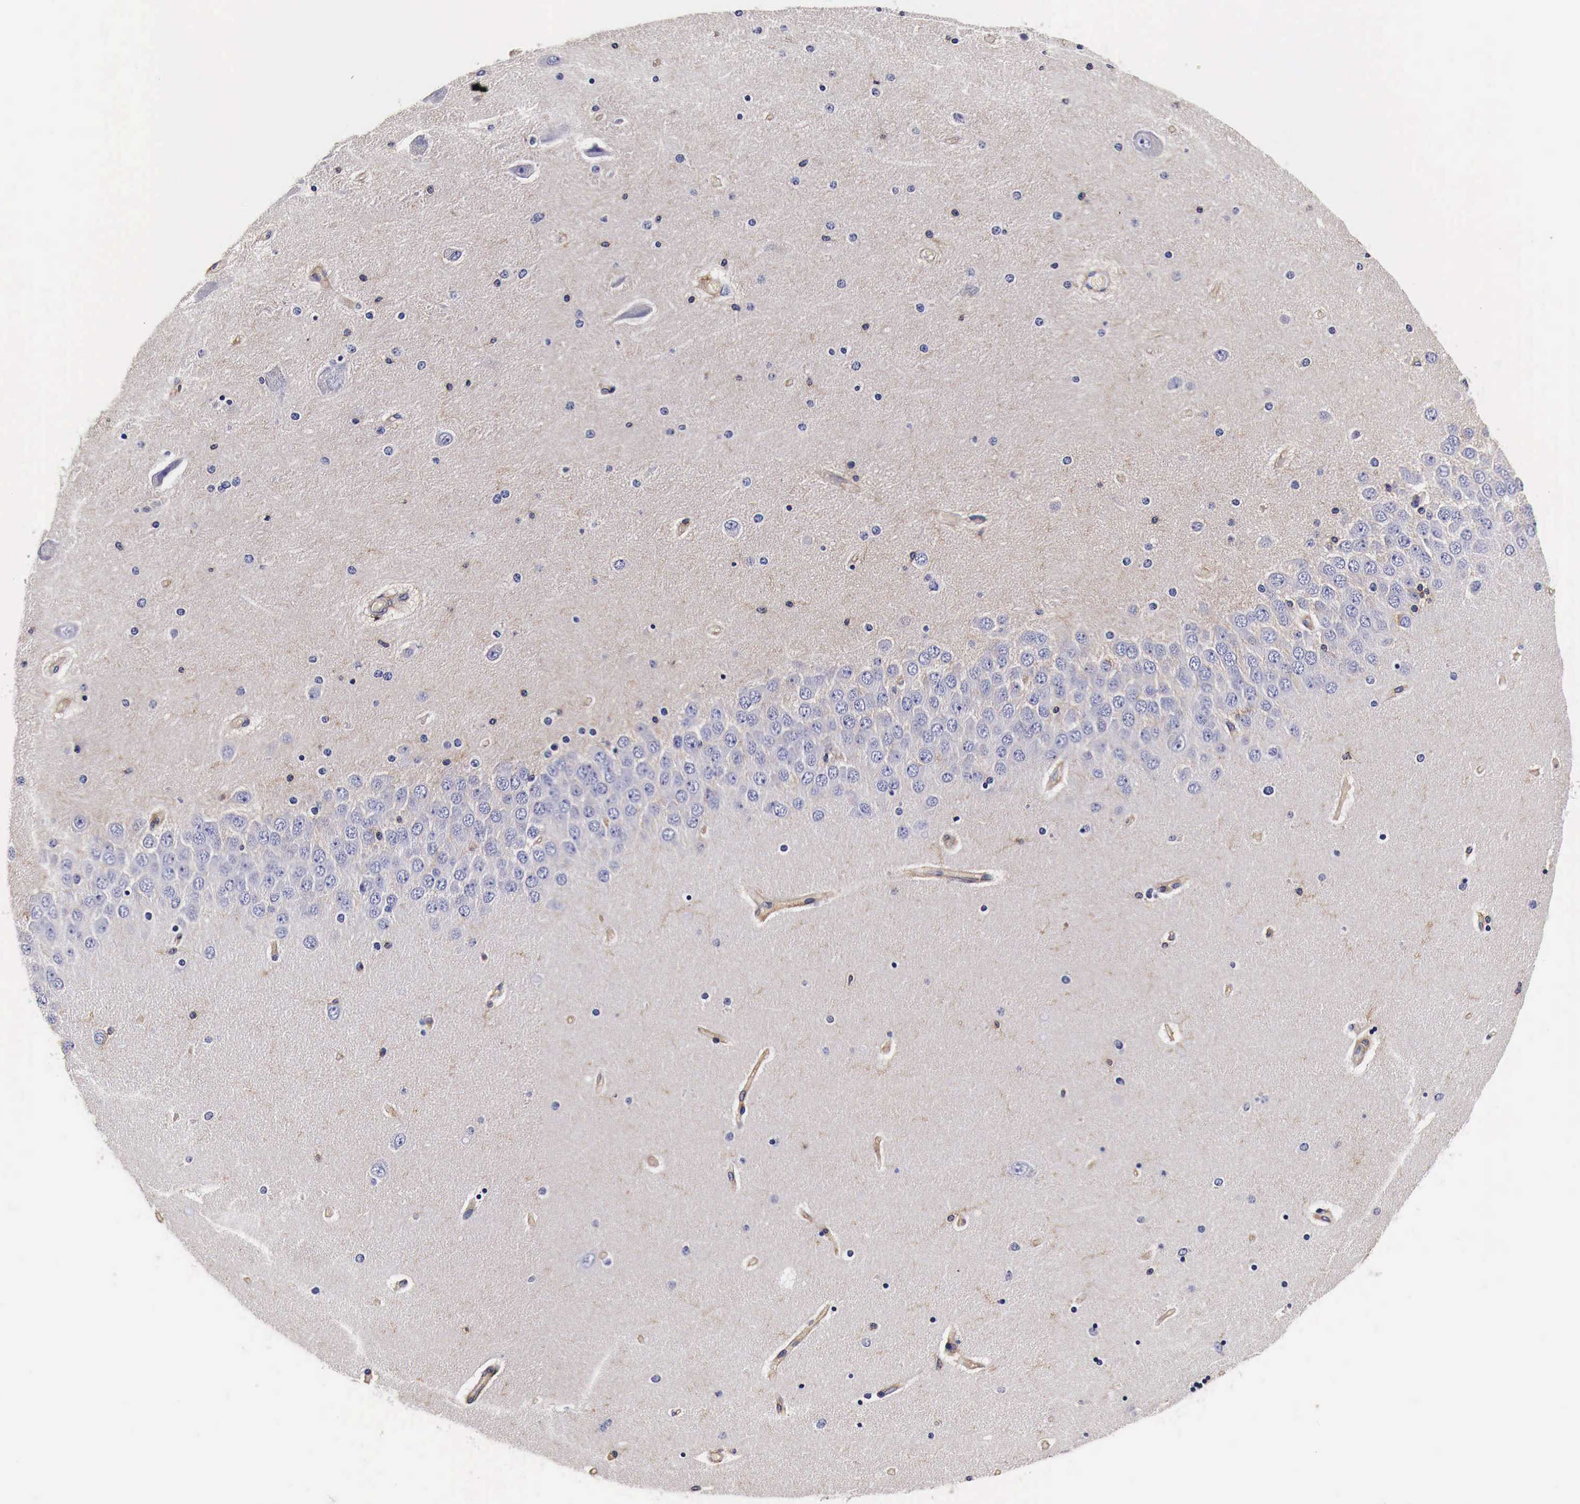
{"staining": {"intensity": "weak", "quantity": "25%-75%", "location": "cytoplasmic/membranous"}, "tissue": "hippocampus", "cell_type": "Glial cells", "image_type": "normal", "snomed": [{"axis": "morphology", "description": "Normal tissue, NOS"}, {"axis": "topography", "description": "Hippocampus"}], "caption": "IHC of benign human hippocampus demonstrates low levels of weak cytoplasmic/membranous staining in about 25%-75% of glial cells.", "gene": "RP2", "patient": {"sex": "female", "age": 54}}